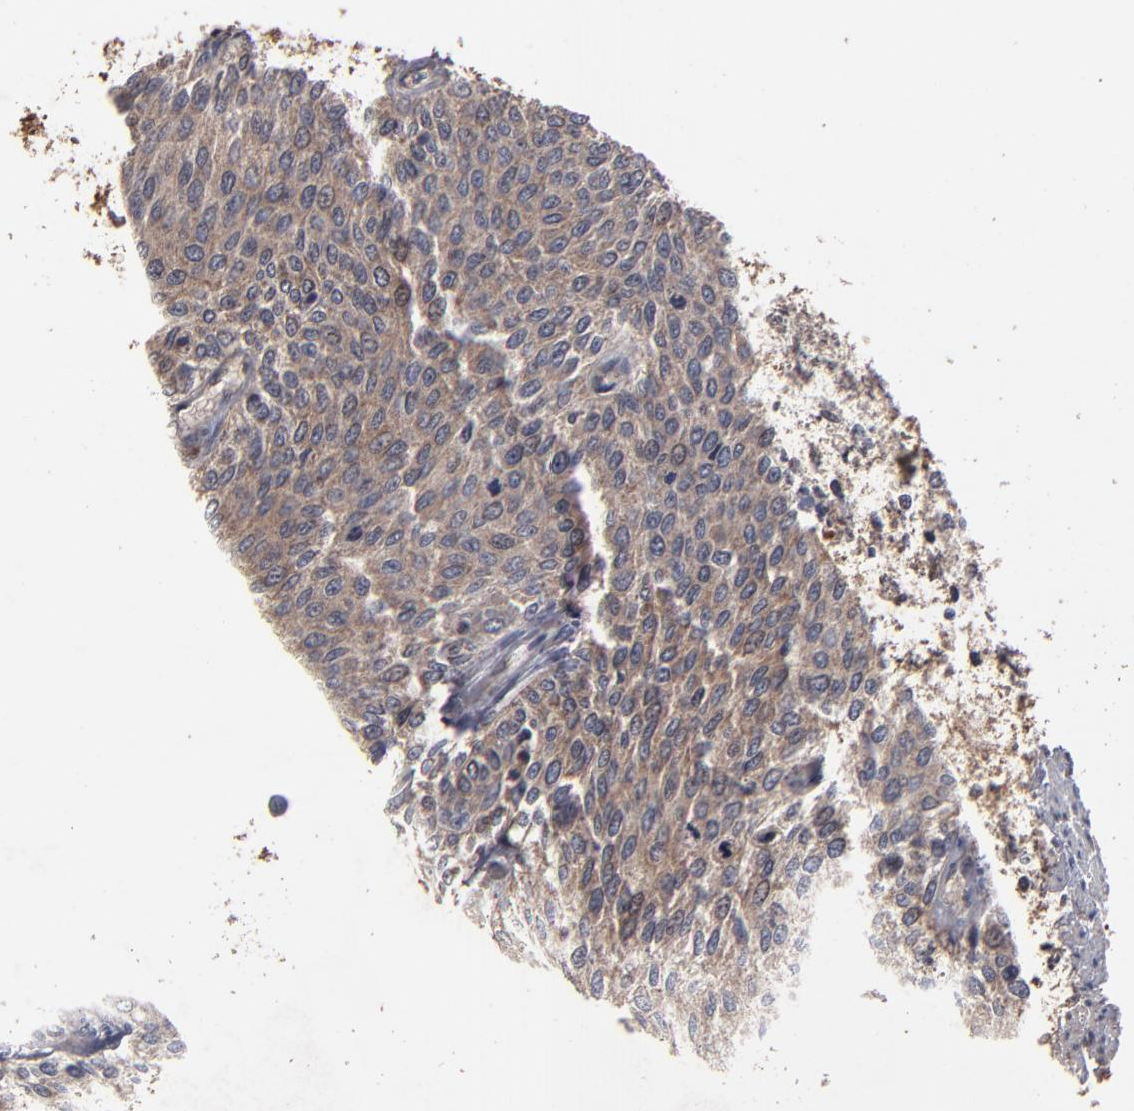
{"staining": {"intensity": "weak", "quantity": ">75%", "location": "cytoplasmic/membranous,nuclear"}, "tissue": "urothelial cancer", "cell_type": "Tumor cells", "image_type": "cancer", "snomed": [{"axis": "morphology", "description": "Urothelial carcinoma, Low grade"}, {"axis": "topography", "description": "Urinary bladder"}], "caption": "Immunohistochemical staining of human urothelial cancer exhibits low levels of weak cytoplasmic/membranous and nuclear expression in approximately >75% of tumor cells.", "gene": "NXF2B", "patient": {"sex": "female", "age": 73}}